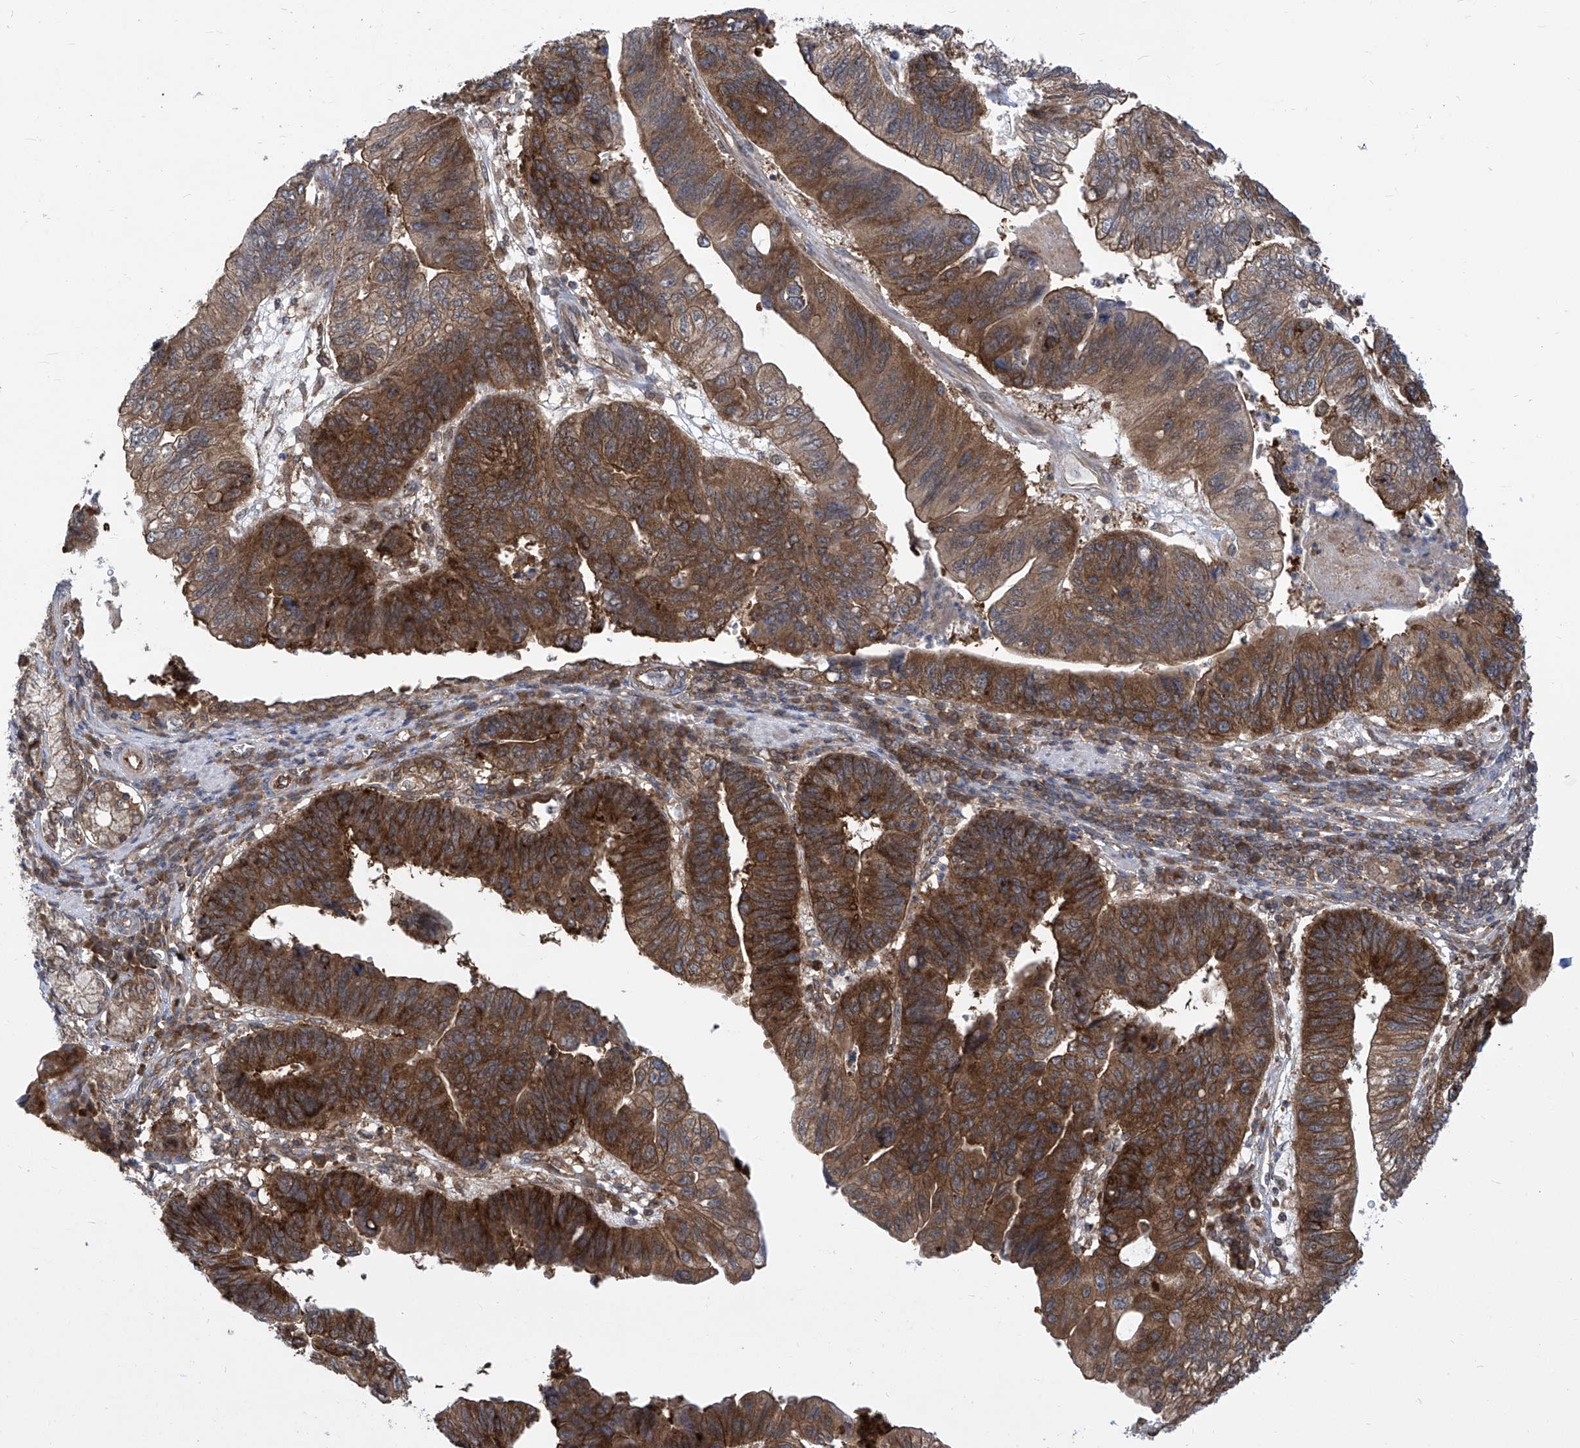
{"staining": {"intensity": "strong", "quantity": ">75%", "location": "cytoplasmic/membranous"}, "tissue": "stomach cancer", "cell_type": "Tumor cells", "image_type": "cancer", "snomed": [{"axis": "morphology", "description": "Adenocarcinoma, NOS"}, {"axis": "topography", "description": "Stomach"}], "caption": "This is a histology image of immunohistochemistry (IHC) staining of stomach cancer (adenocarcinoma), which shows strong expression in the cytoplasmic/membranous of tumor cells.", "gene": "EIF3M", "patient": {"sex": "male", "age": 59}}